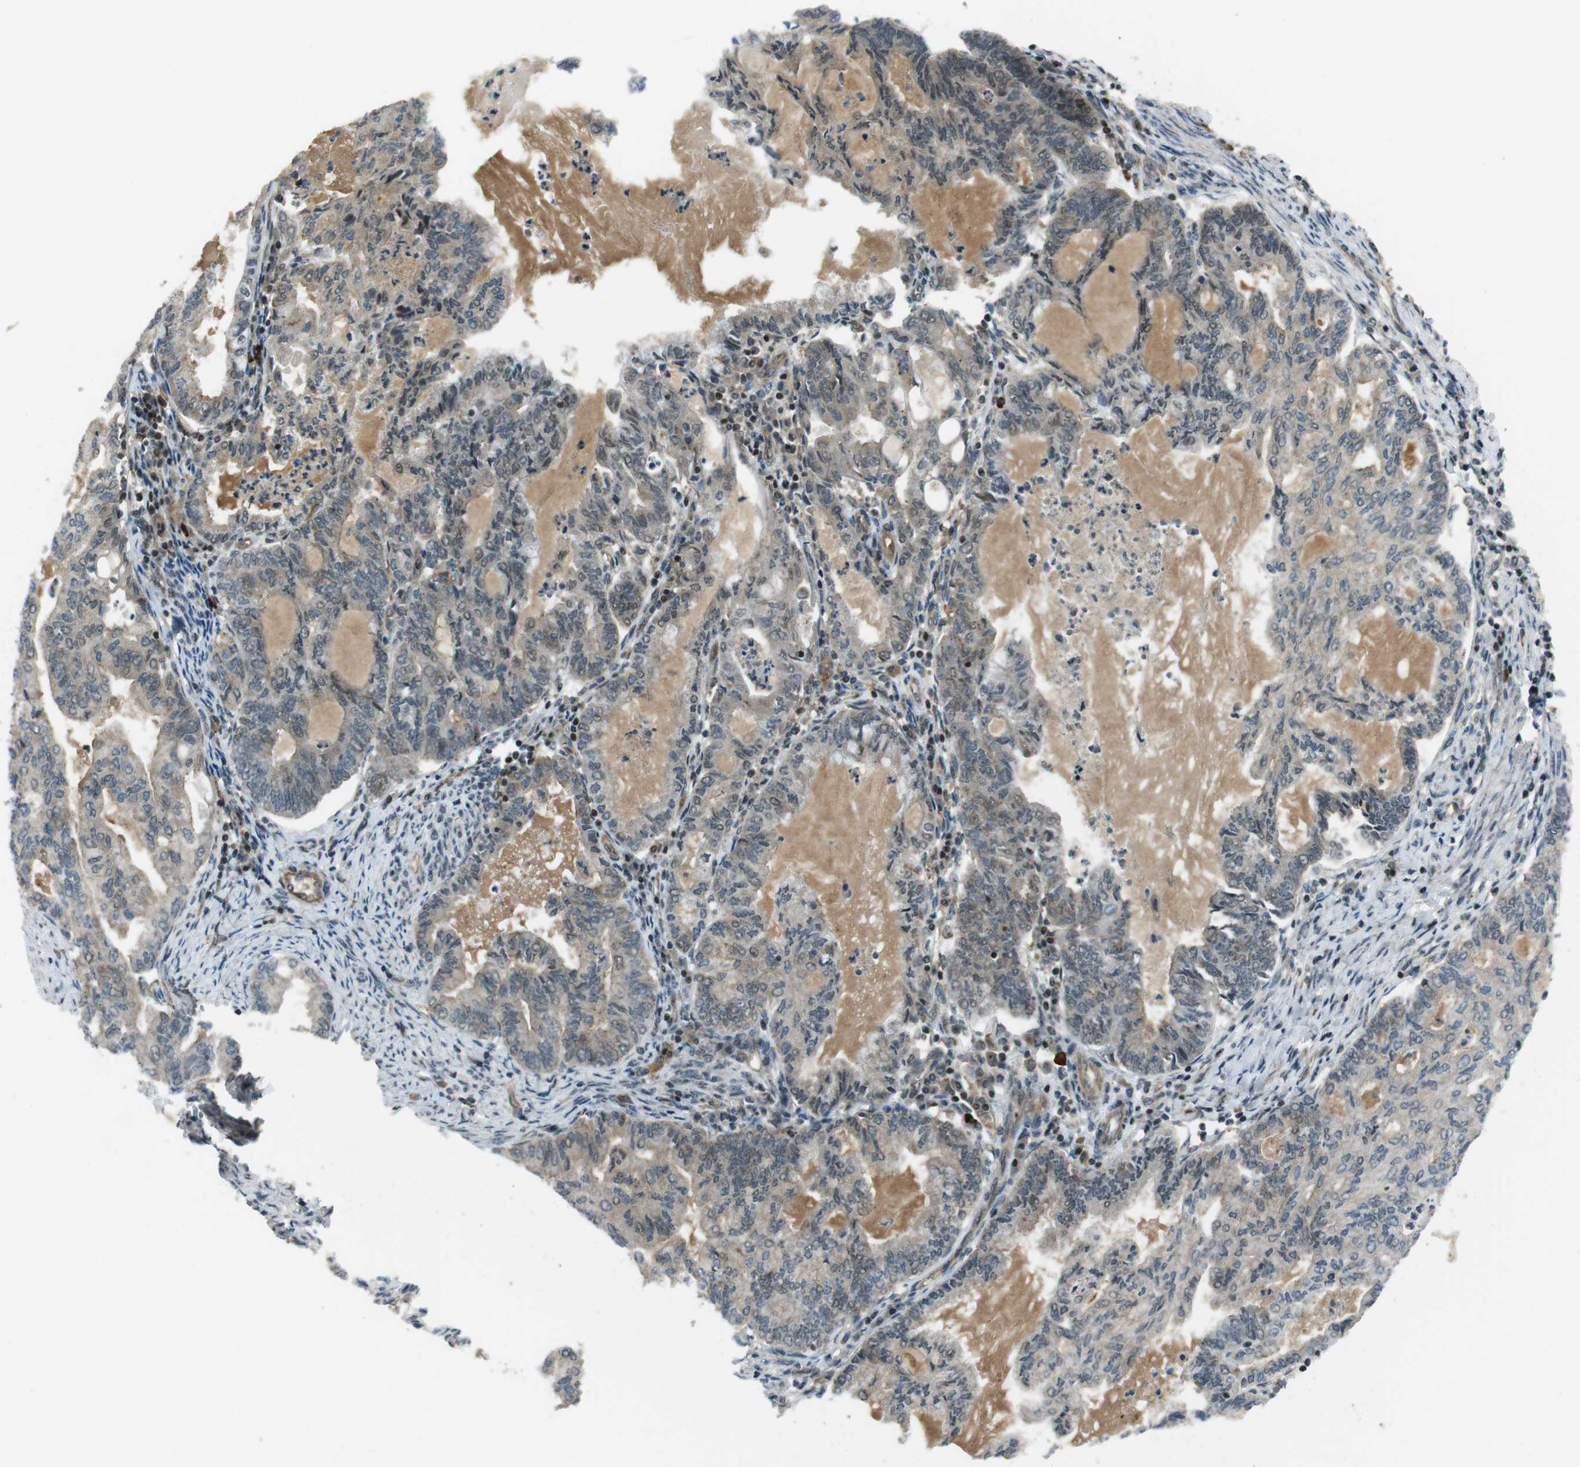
{"staining": {"intensity": "weak", "quantity": ">75%", "location": "cytoplasmic/membranous"}, "tissue": "endometrial cancer", "cell_type": "Tumor cells", "image_type": "cancer", "snomed": [{"axis": "morphology", "description": "Adenocarcinoma, NOS"}, {"axis": "topography", "description": "Endometrium"}], "caption": "The immunohistochemical stain highlights weak cytoplasmic/membranous positivity in tumor cells of adenocarcinoma (endometrial) tissue.", "gene": "TIAM2", "patient": {"sex": "female", "age": 86}}